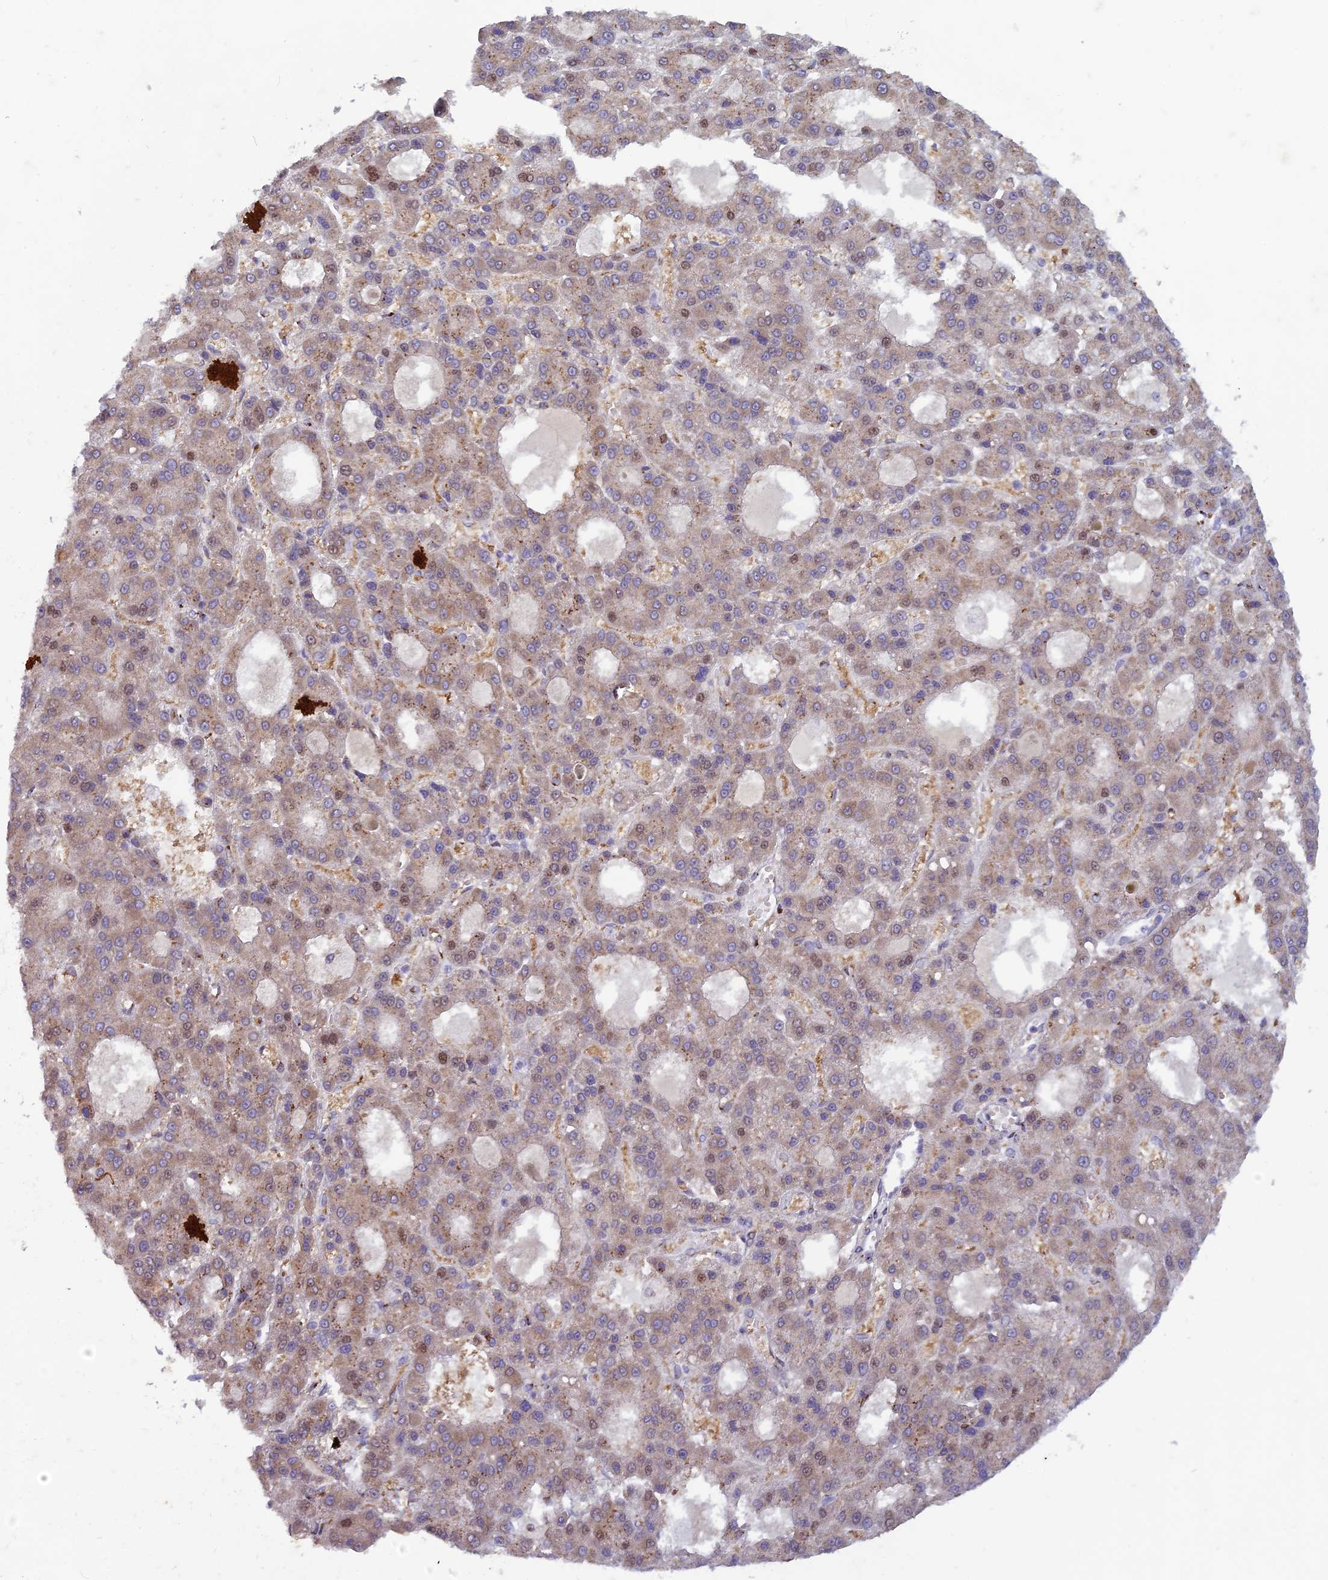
{"staining": {"intensity": "weak", "quantity": "25%-75%", "location": "cytoplasmic/membranous,nuclear"}, "tissue": "liver cancer", "cell_type": "Tumor cells", "image_type": "cancer", "snomed": [{"axis": "morphology", "description": "Carcinoma, Hepatocellular, NOS"}, {"axis": "topography", "description": "Liver"}], "caption": "Human liver cancer stained with a brown dye shows weak cytoplasmic/membranous and nuclear positive staining in about 25%-75% of tumor cells.", "gene": "FAM3C", "patient": {"sex": "male", "age": 70}}